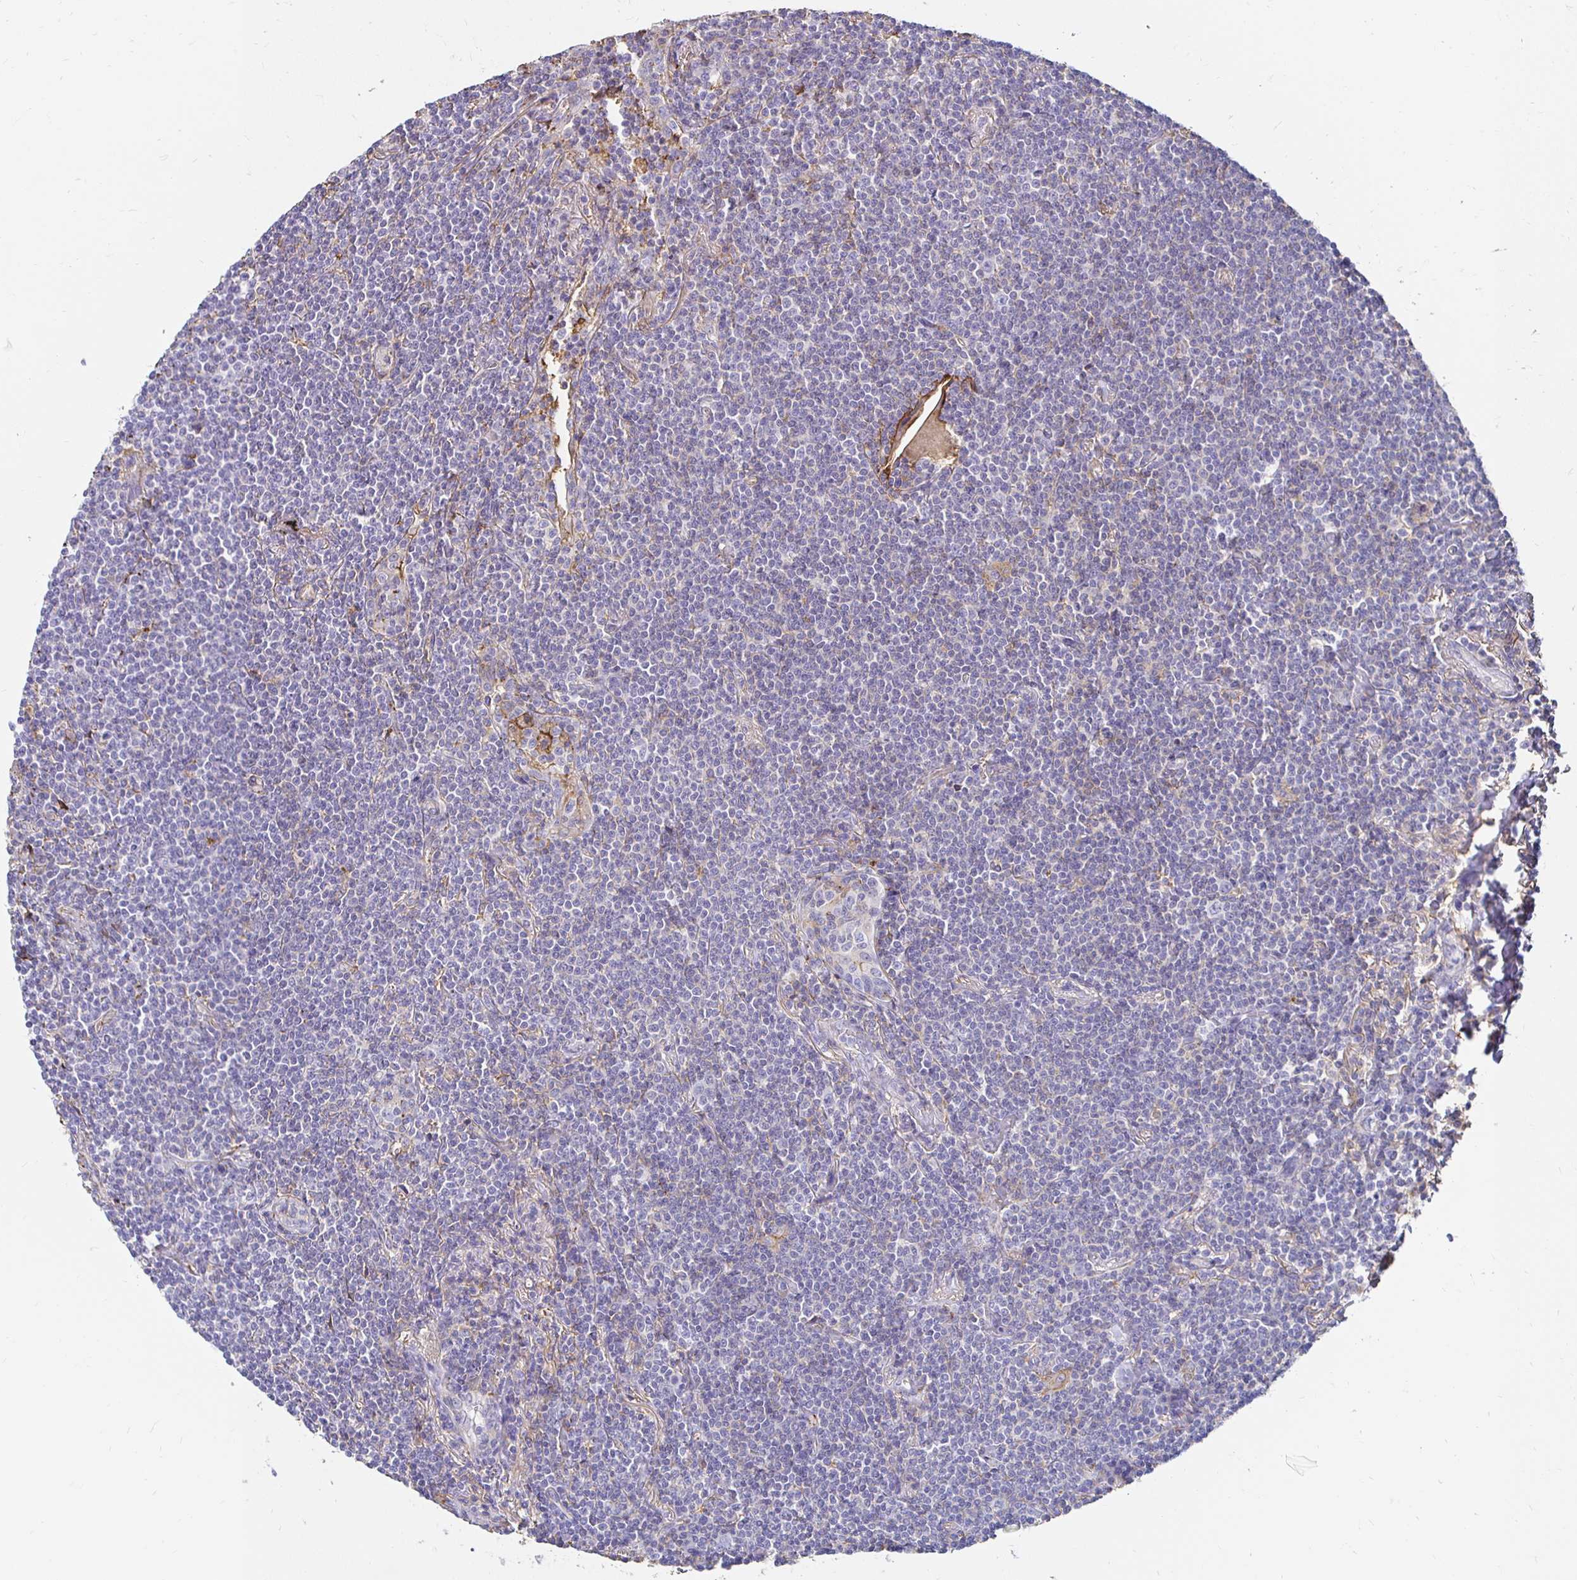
{"staining": {"intensity": "negative", "quantity": "none", "location": "none"}, "tissue": "lymphoma", "cell_type": "Tumor cells", "image_type": "cancer", "snomed": [{"axis": "morphology", "description": "Malignant lymphoma, non-Hodgkin's type, Low grade"}, {"axis": "topography", "description": "Lung"}], "caption": "Immunohistochemistry histopathology image of human lymphoma stained for a protein (brown), which displays no staining in tumor cells.", "gene": "TAS1R3", "patient": {"sex": "female", "age": 71}}